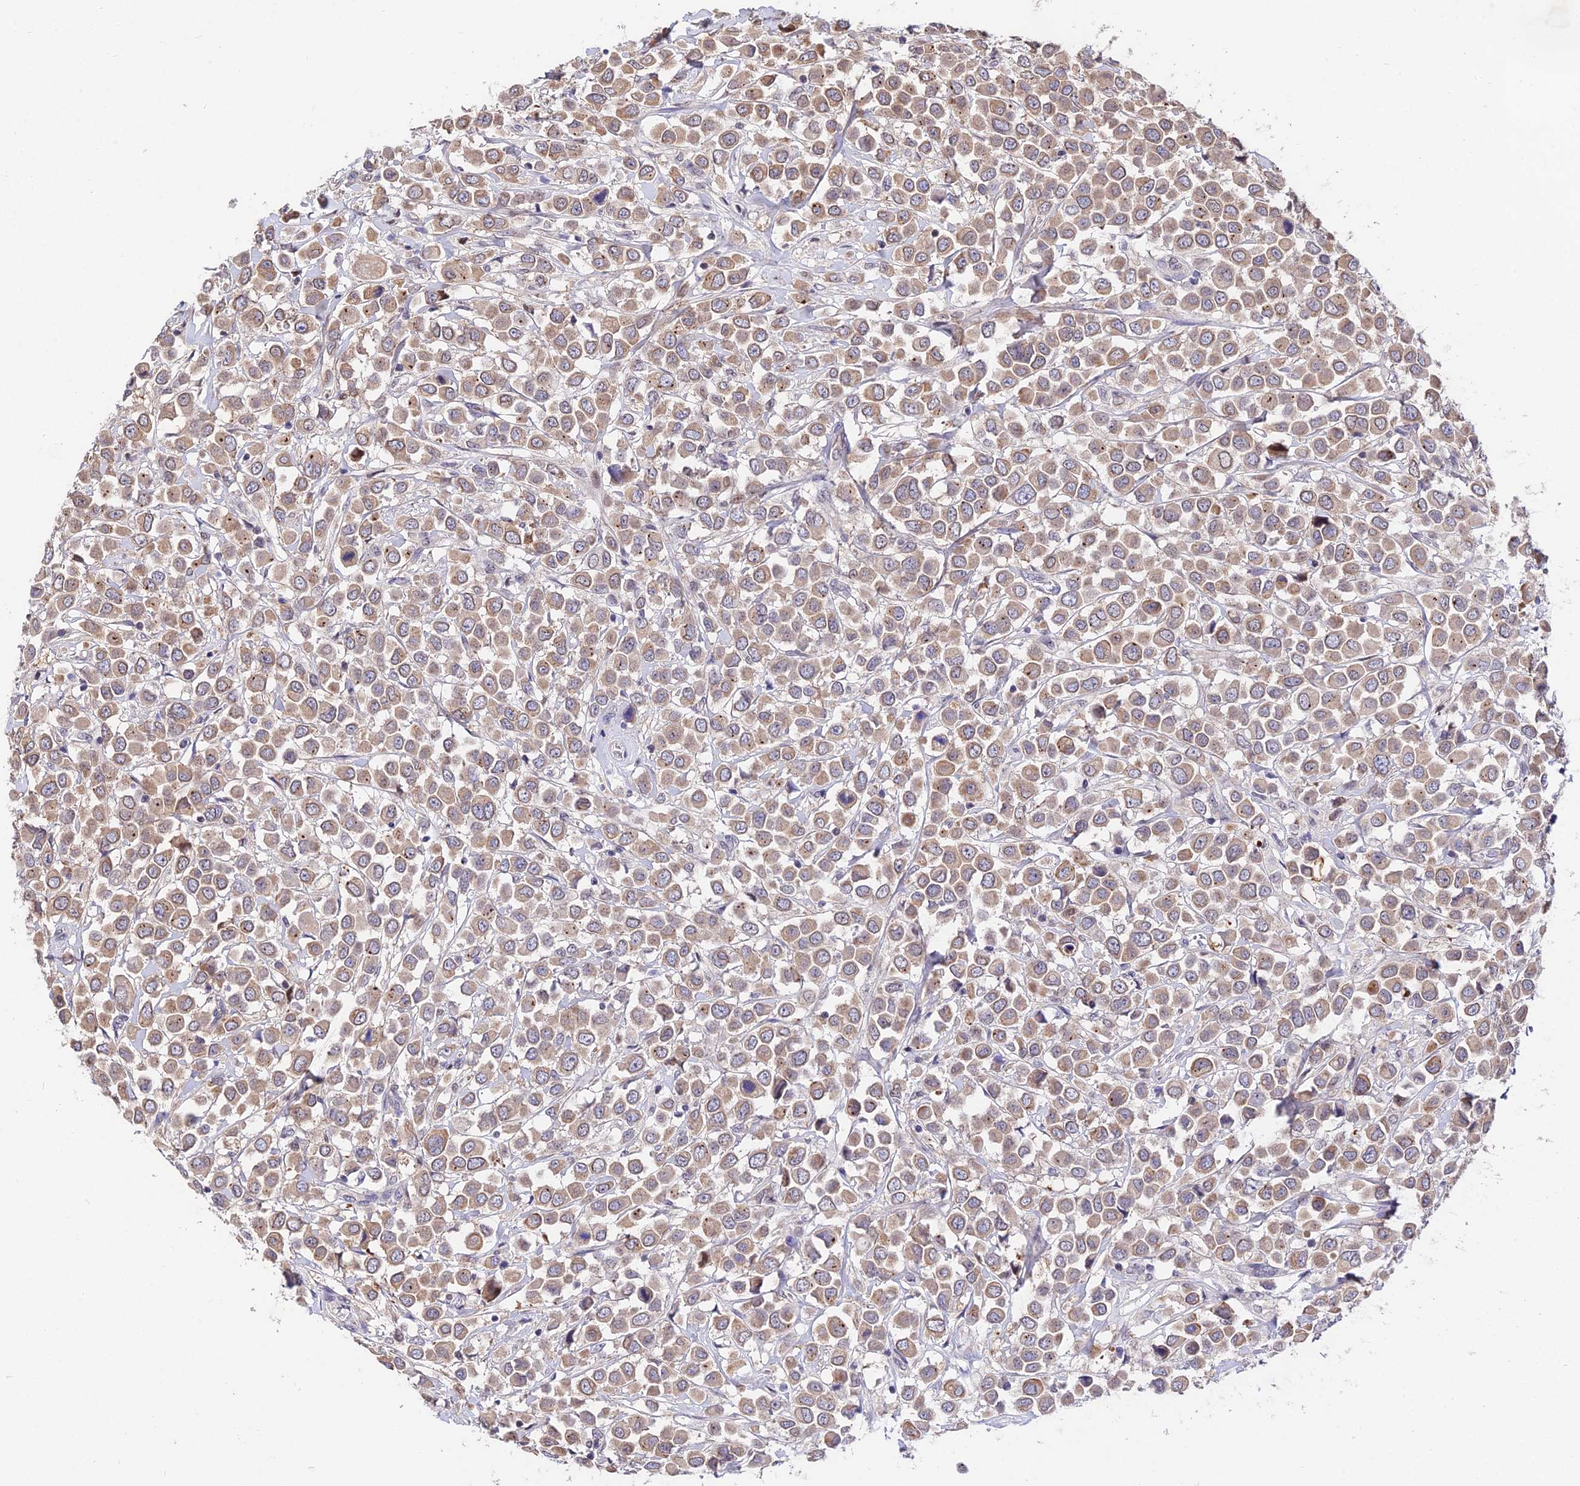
{"staining": {"intensity": "moderate", "quantity": ">75%", "location": "cytoplasmic/membranous"}, "tissue": "breast cancer", "cell_type": "Tumor cells", "image_type": "cancer", "snomed": [{"axis": "morphology", "description": "Duct carcinoma"}, {"axis": "topography", "description": "Breast"}], "caption": "Tumor cells show moderate cytoplasmic/membranous positivity in about >75% of cells in breast cancer (infiltrating ductal carcinoma).", "gene": "INPP4A", "patient": {"sex": "female", "age": 61}}